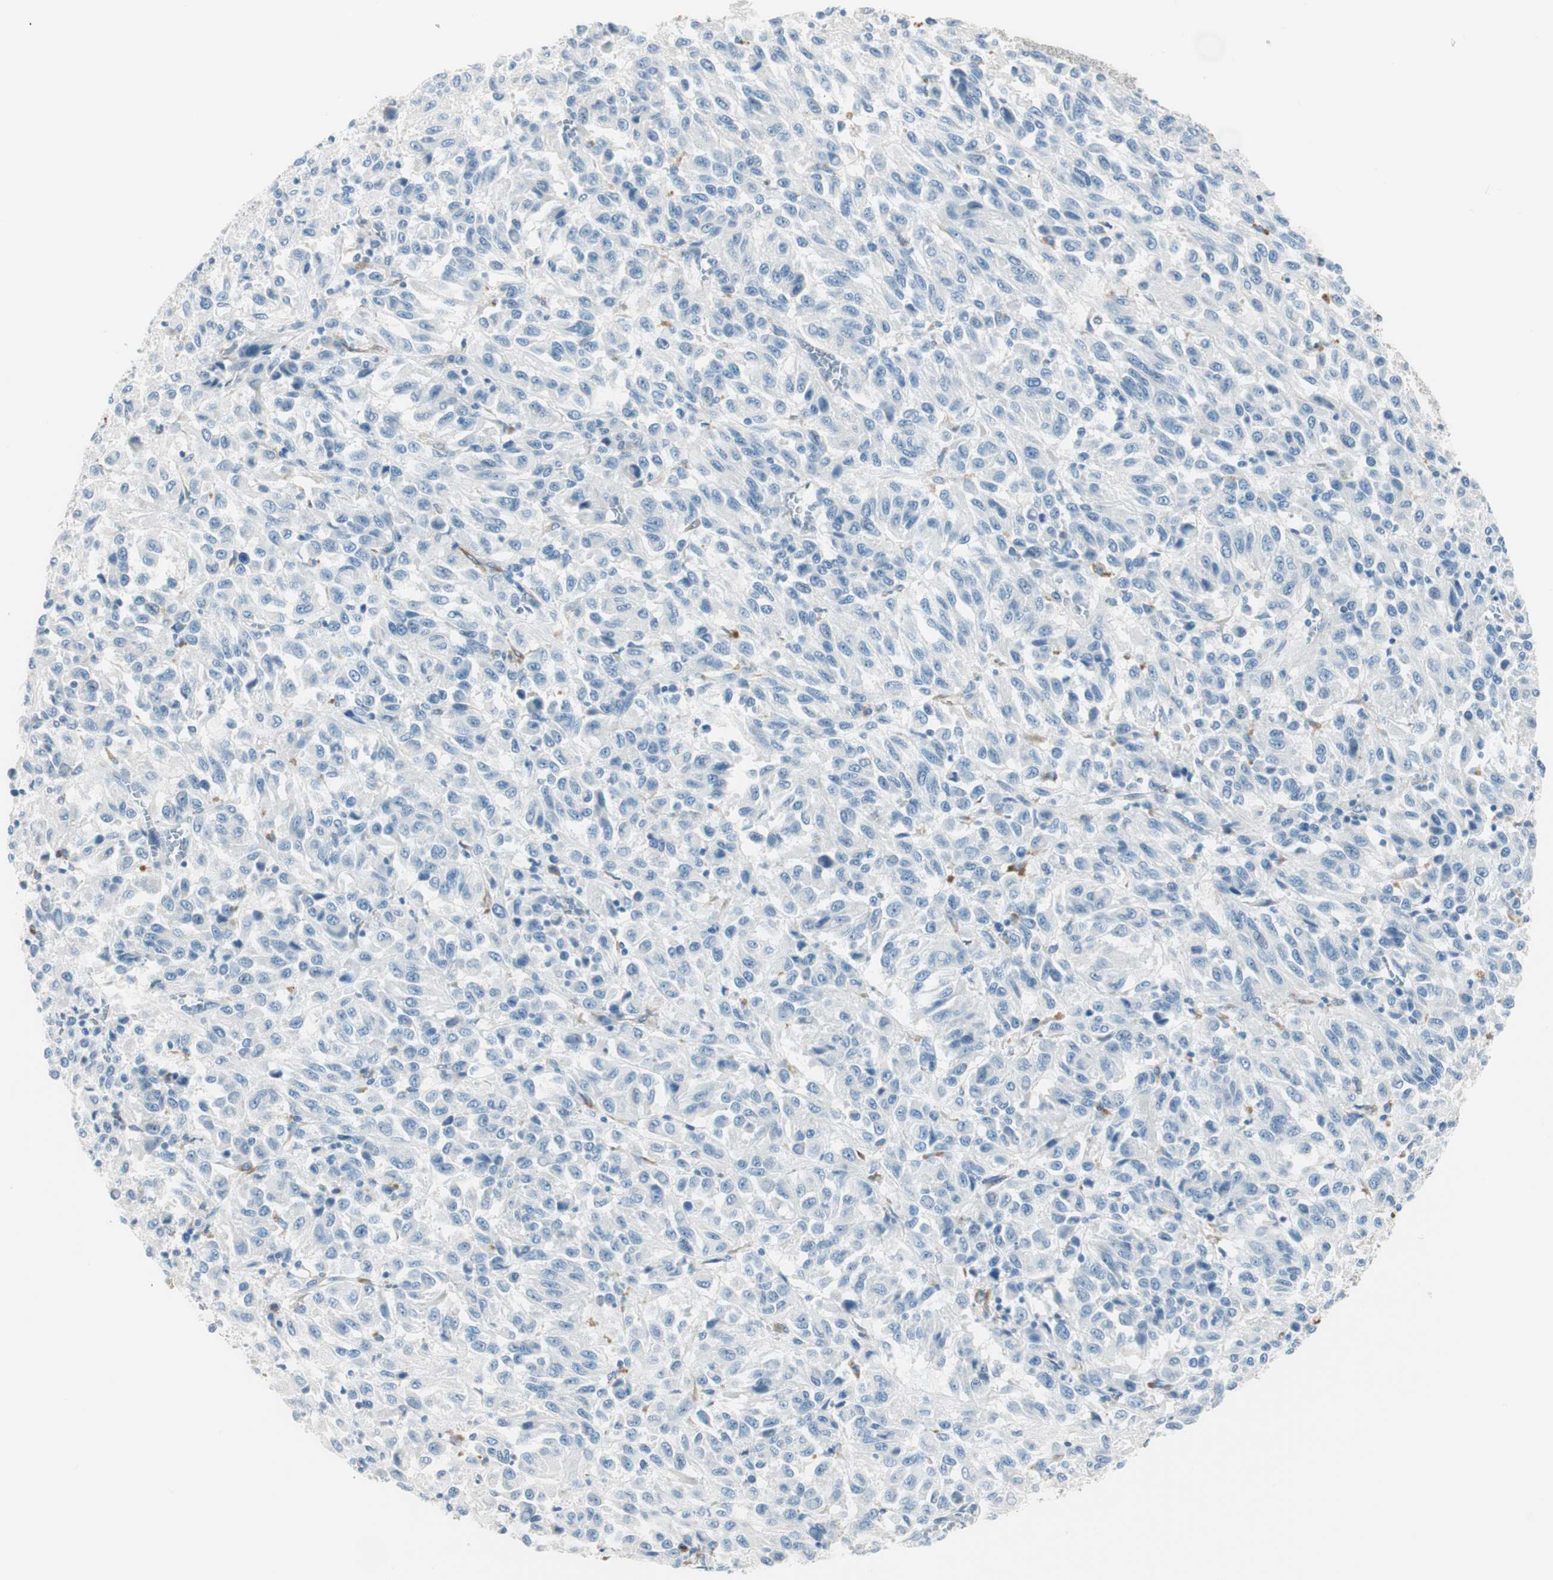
{"staining": {"intensity": "negative", "quantity": "none", "location": "none"}, "tissue": "melanoma", "cell_type": "Tumor cells", "image_type": "cancer", "snomed": [{"axis": "morphology", "description": "Malignant melanoma, Metastatic site"}, {"axis": "topography", "description": "Lung"}], "caption": "This is an immunohistochemistry (IHC) photomicrograph of malignant melanoma (metastatic site). There is no expression in tumor cells.", "gene": "CDK3", "patient": {"sex": "male", "age": 64}}